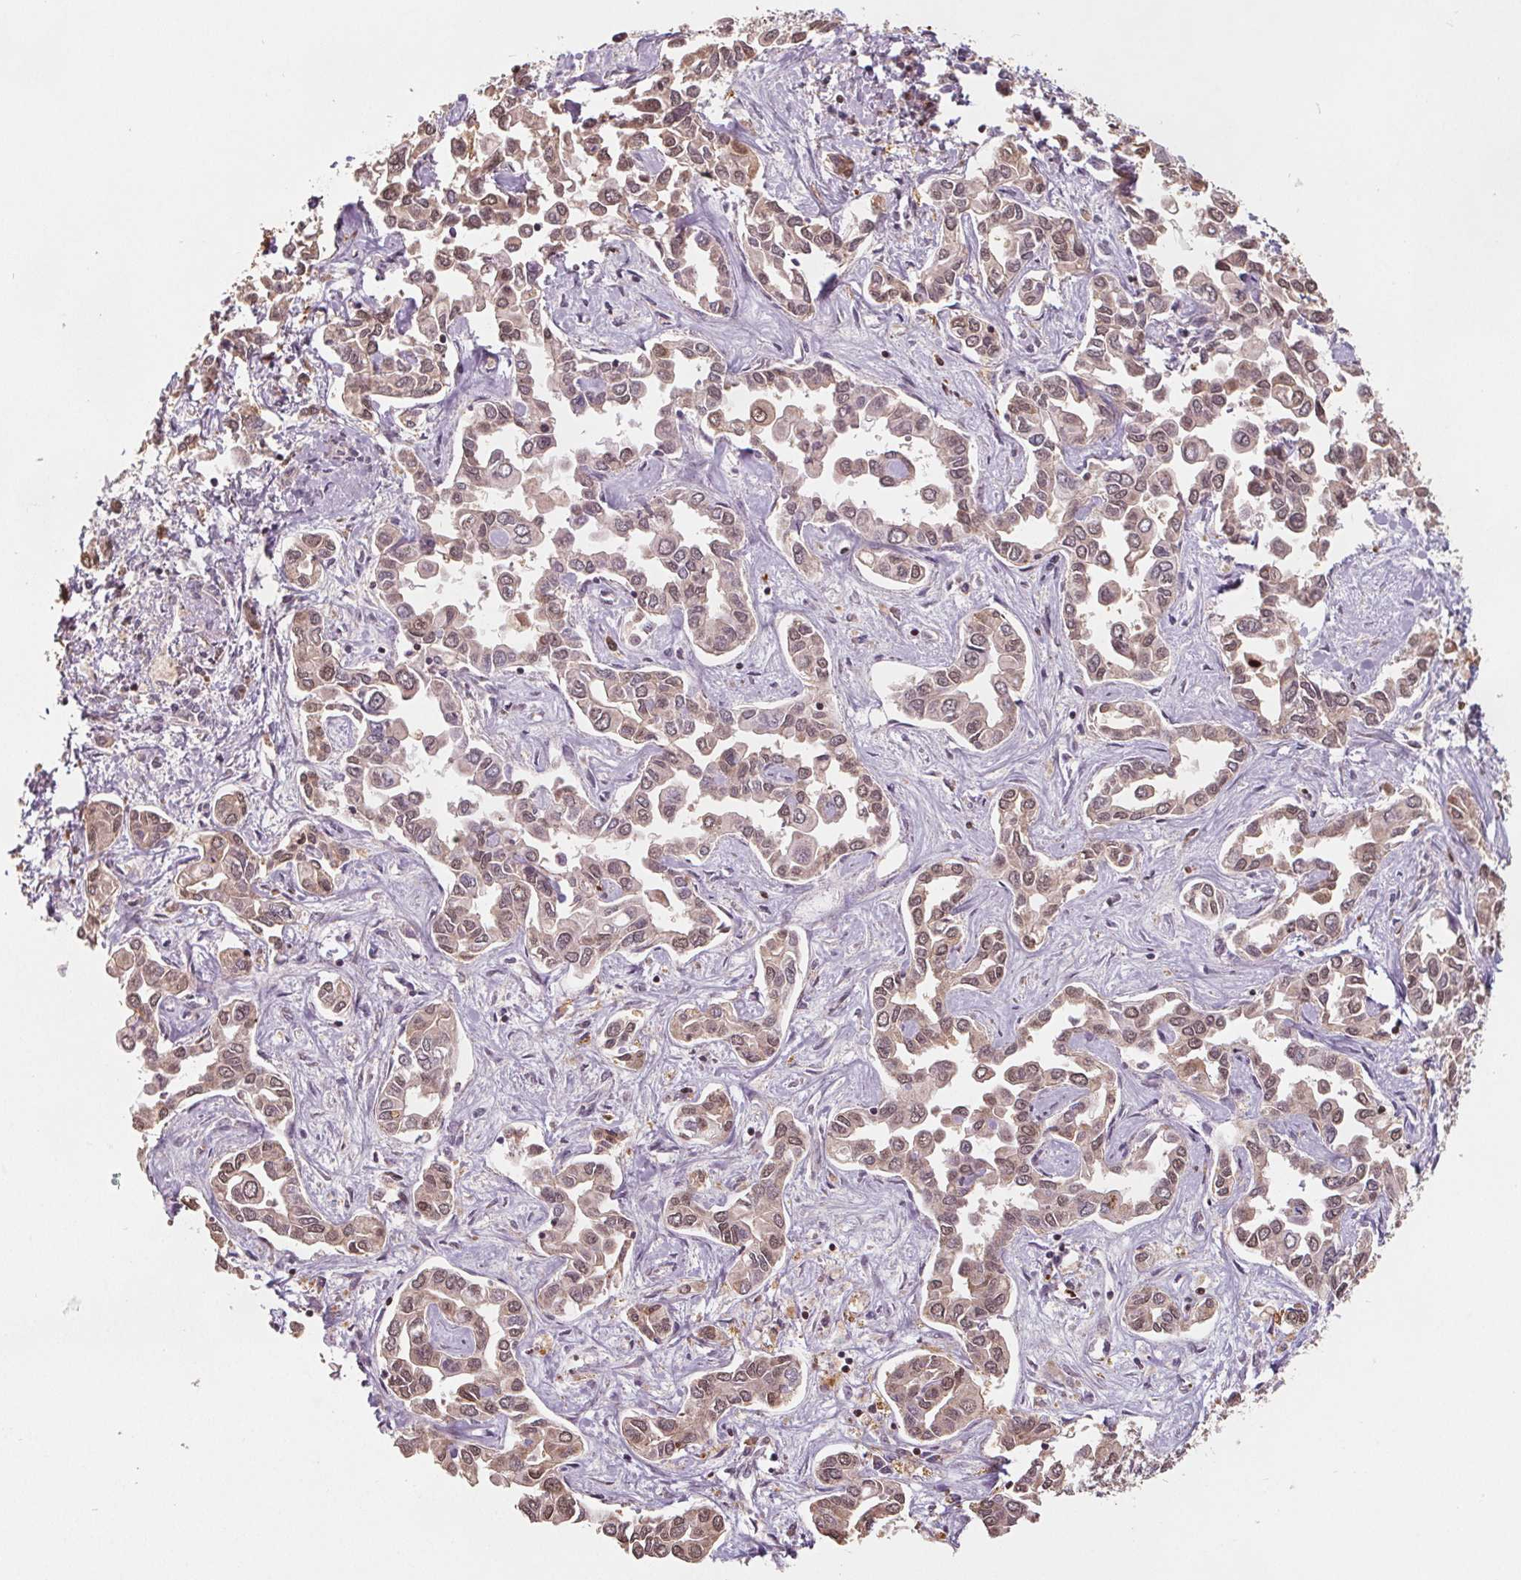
{"staining": {"intensity": "weak", "quantity": ">75%", "location": "cytoplasmic/membranous,nuclear"}, "tissue": "liver cancer", "cell_type": "Tumor cells", "image_type": "cancer", "snomed": [{"axis": "morphology", "description": "Cholangiocarcinoma"}, {"axis": "topography", "description": "Liver"}], "caption": "The micrograph demonstrates a brown stain indicating the presence of a protein in the cytoplasmic/membranous and nuclear of tumor cells in cholangiocarcinoma (liver). Nuclei are stained in blue.", "gene": "ENO1", "patient": {"sex": "female", "age": 64}}